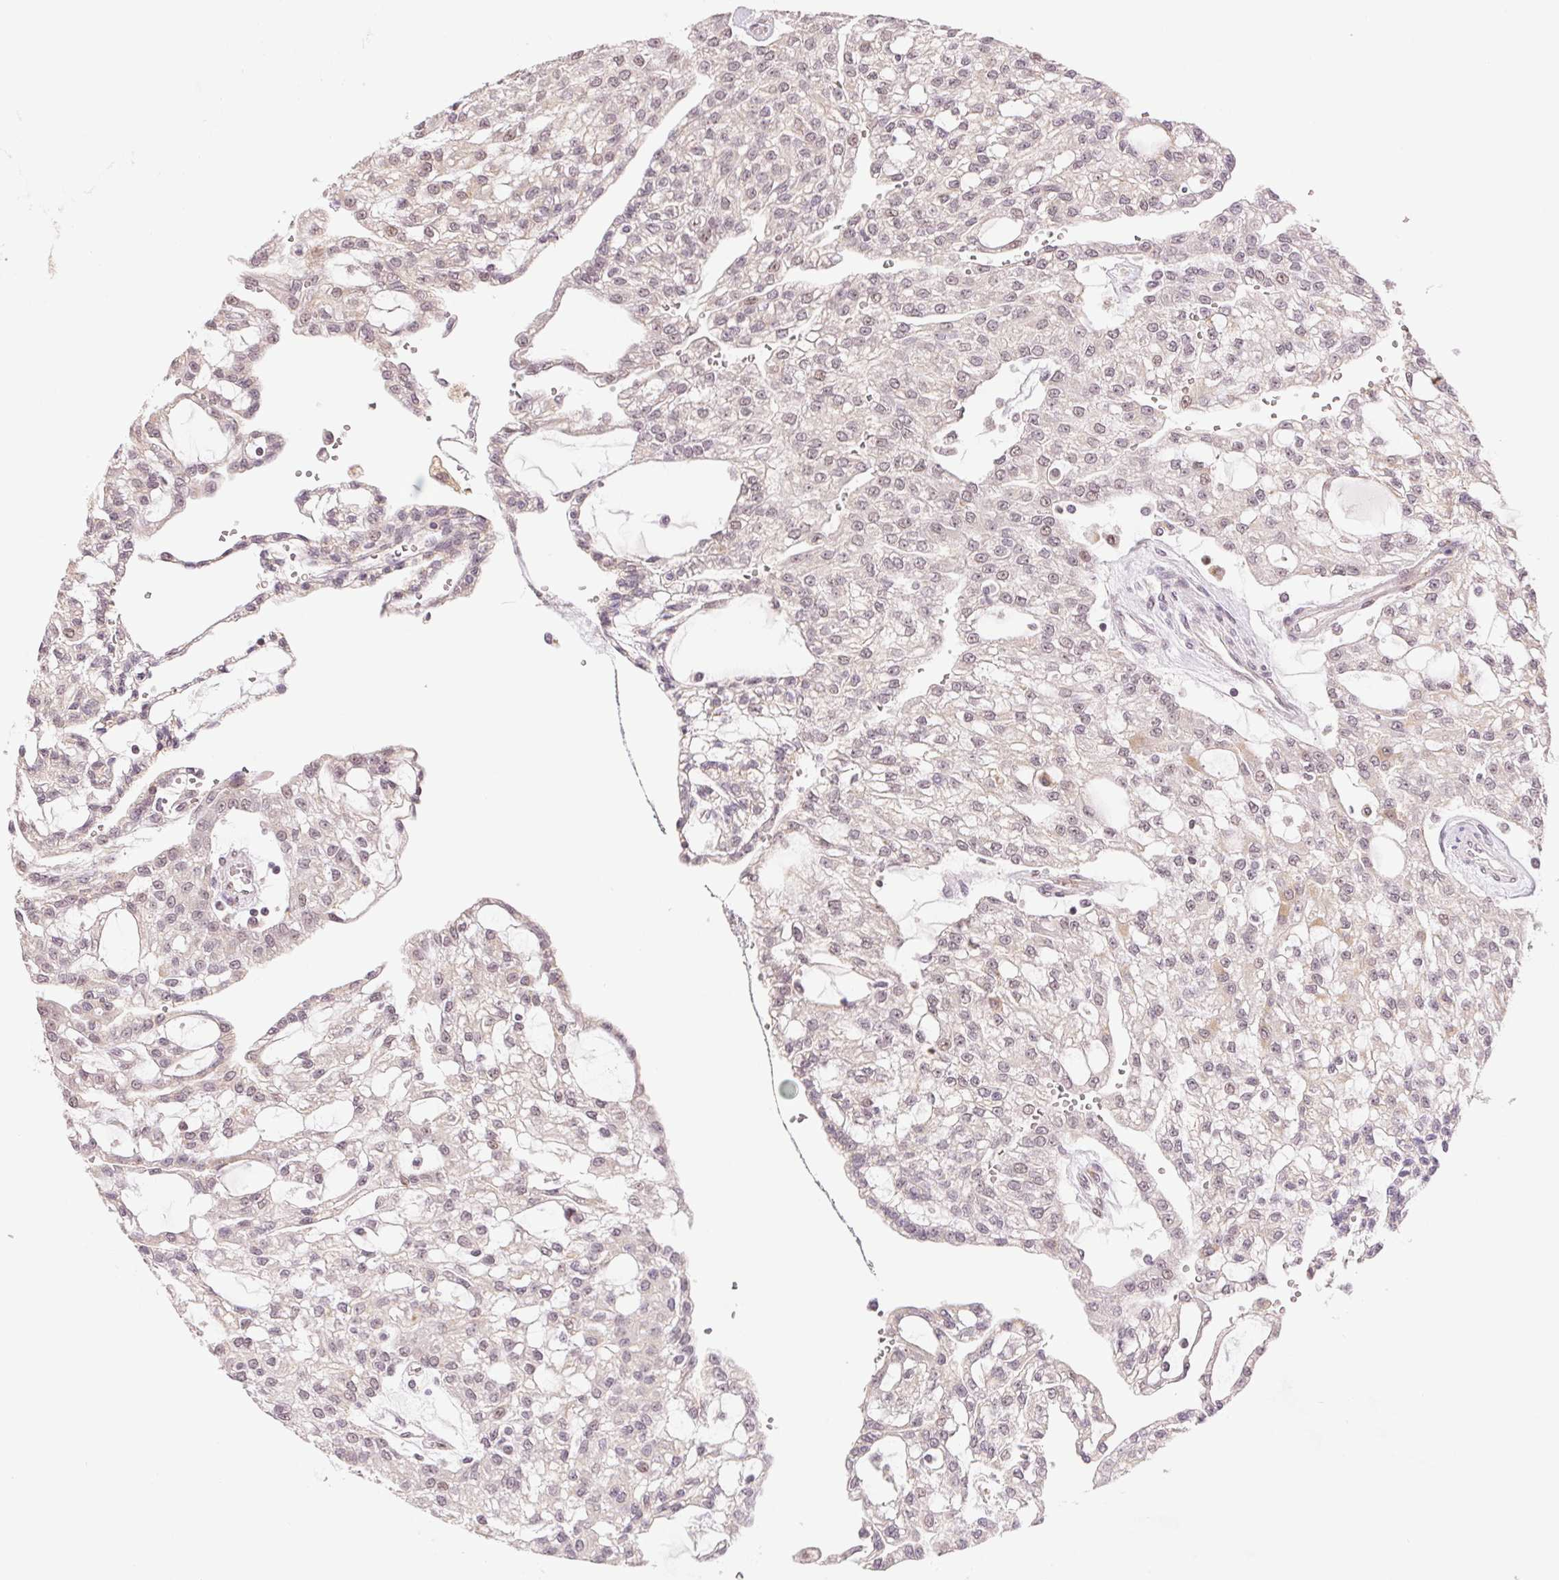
{"staining": {"intensity": "weak", "quantity": "25%-75%", "location": "nuclear"}, "tissue": "renal cancer", "cell_type": "Tumor cells", "image_type": "cancer", "snomed": [{"axis": "morphology", "description": "Adenocarcinoma, NOS"}, {"axis": "topography", "description": "Kidney"}], "caption": "A brown stain highlights weak nuclear staining of a protein in renal cancer tumor cells.", "gene": "GRHL3", "patient": {"sex": "male", "age": 63}}